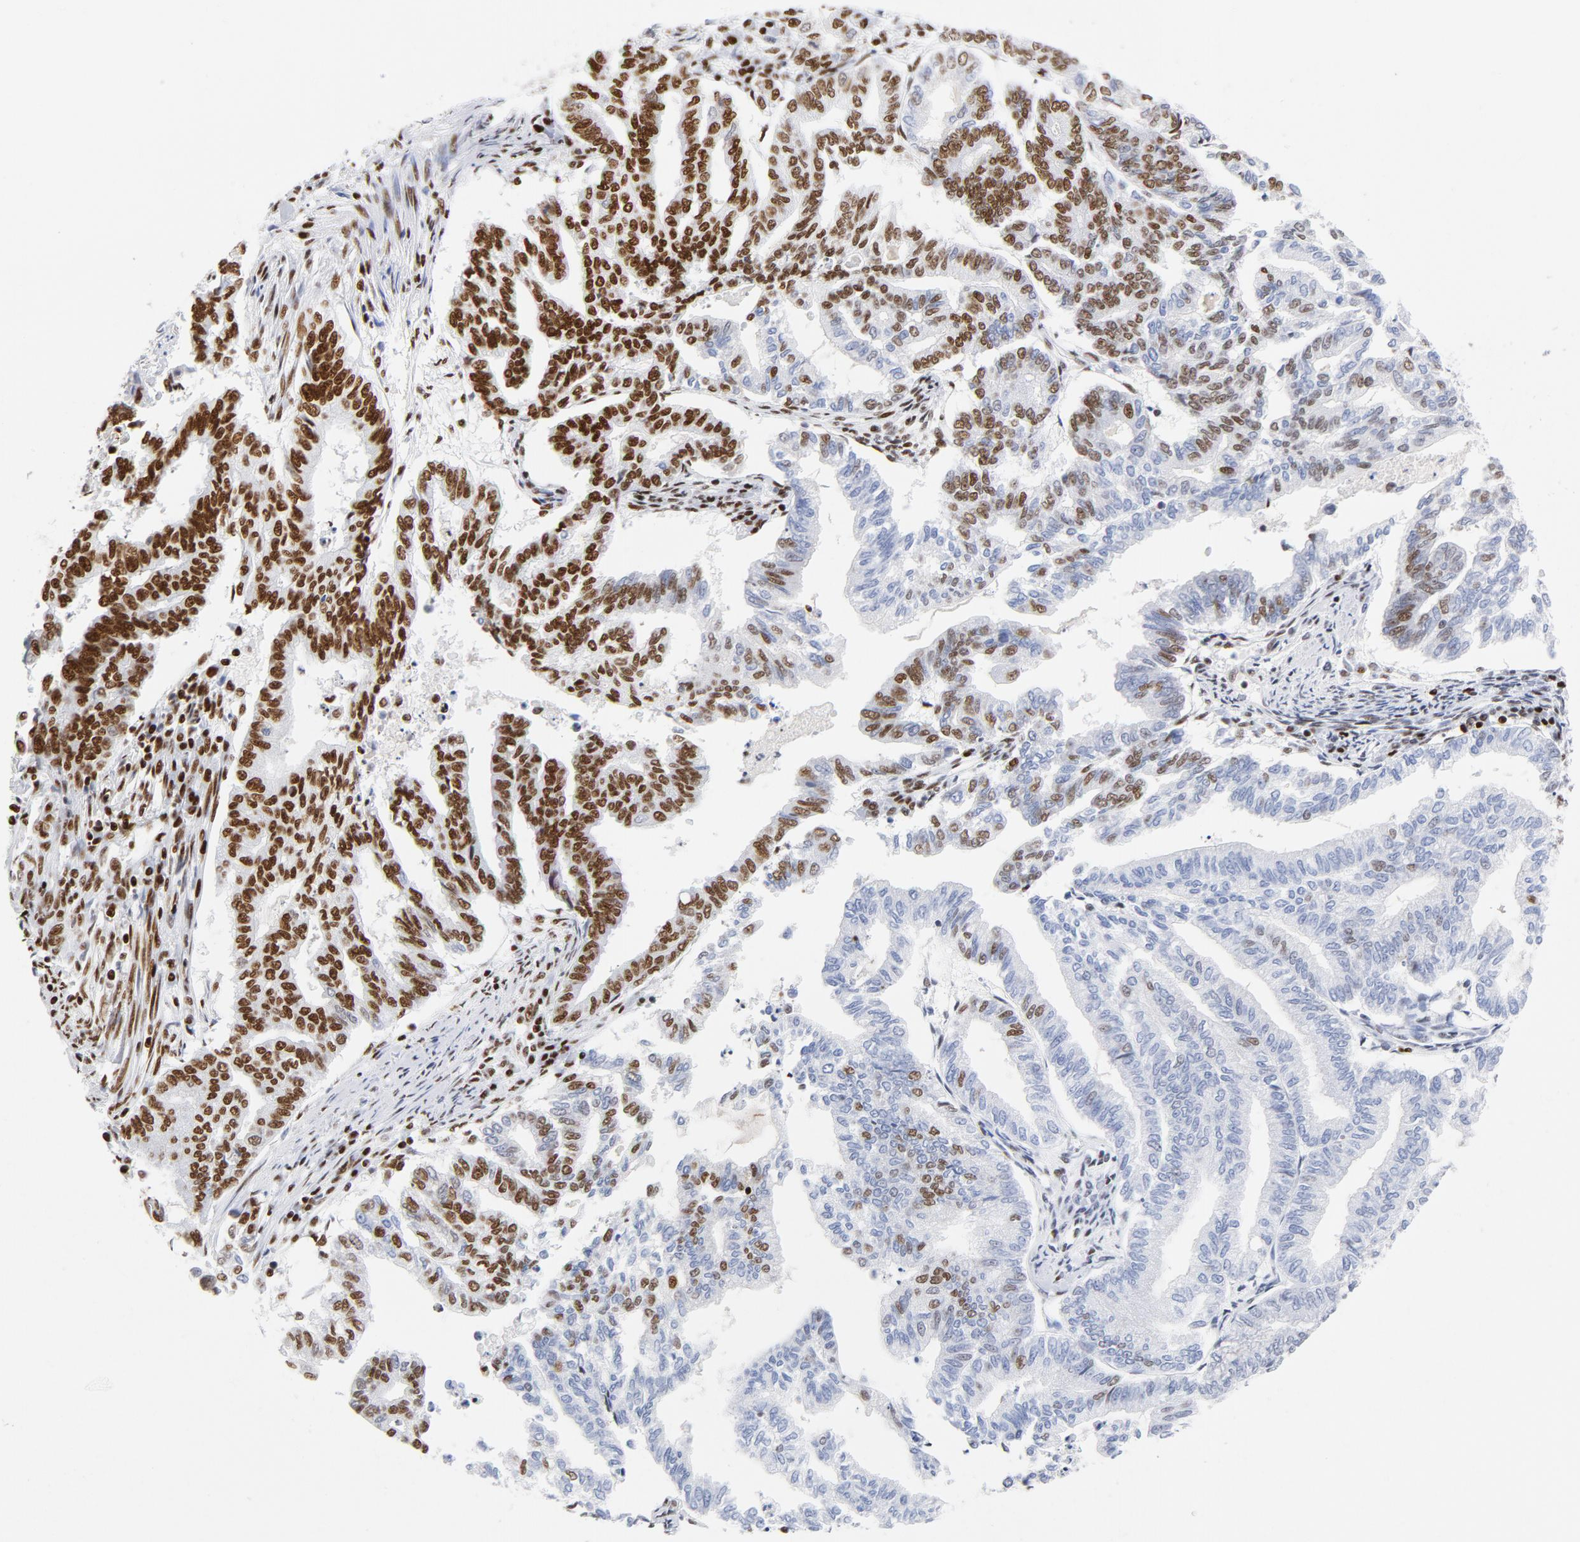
{"staining": {"intensity": "strong", "quantity": "25%-75%", "location": "nuclear"}, "tissue": "endometrial cancer", "cell_type": "Tumor cells", "image_type": "cancer", "snomed": [{"axis": "morphology", "description": "Adenocarcinoma, NOS"}, {"axis": "topography", "description": "Endometrium"}], "caption": "This photomicrograph exhibits IHC staining of endometrial adenocarcinoma, with high strong nuclear staining in about 25%-75% of tumor cells.", "gene": "XRCC5", "patient": {"sex": "female", "age": 79}}